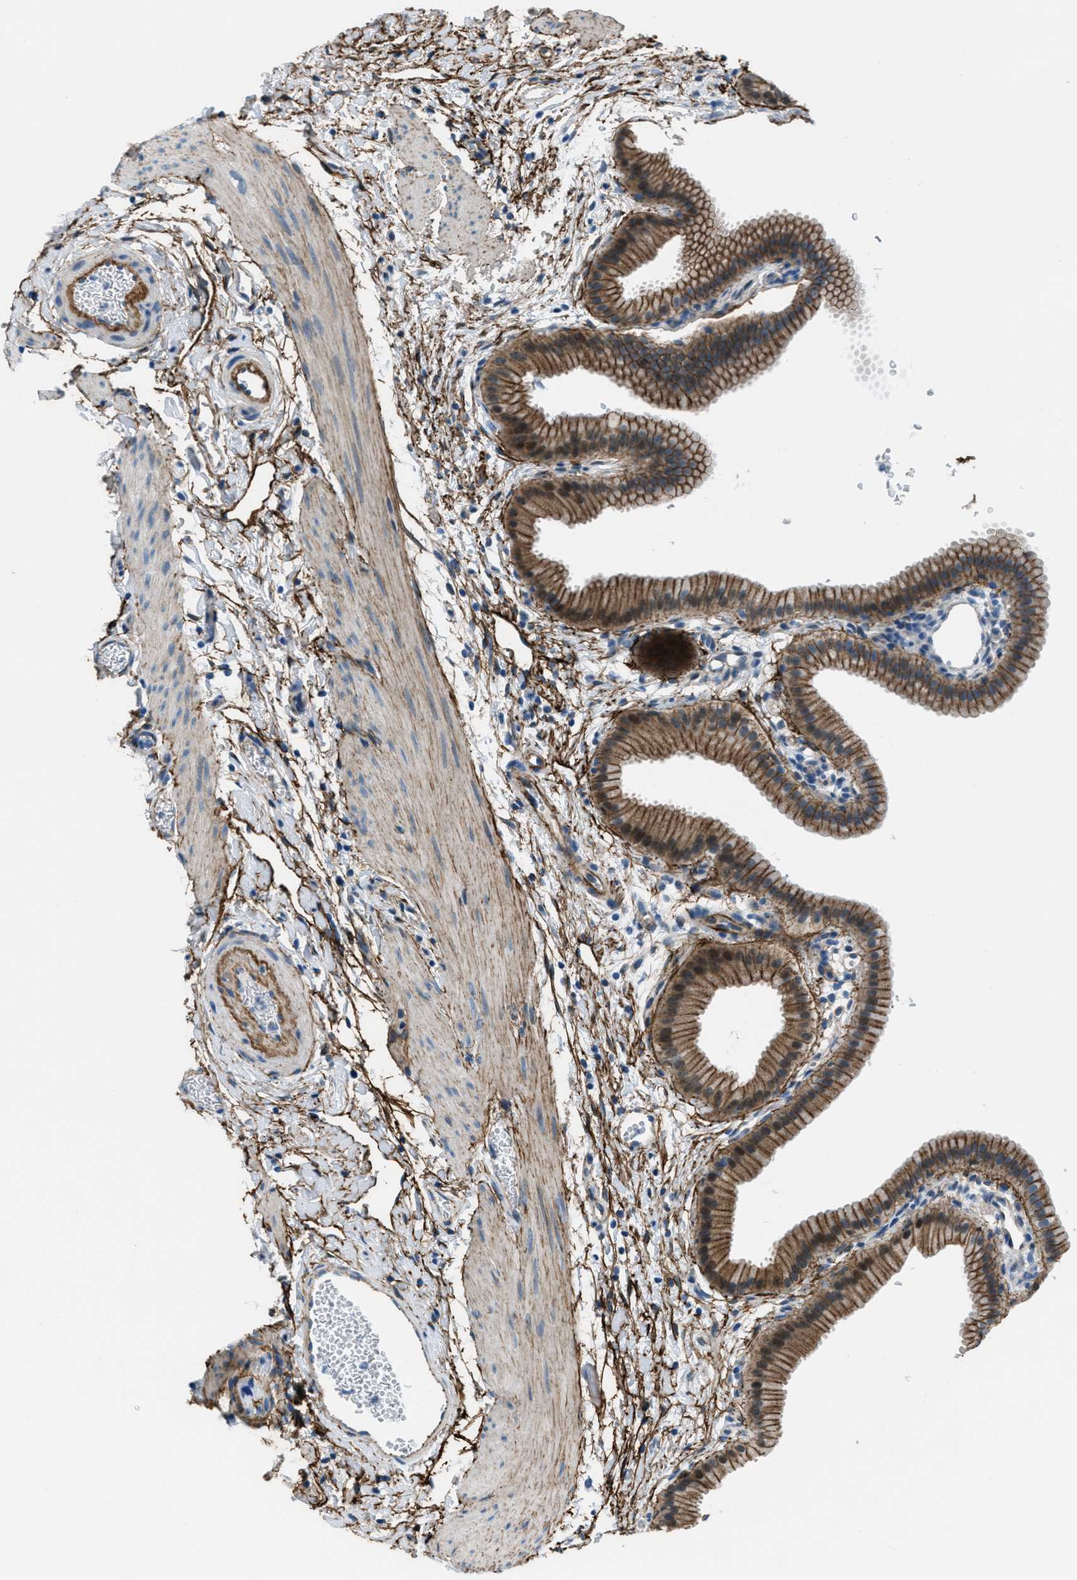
{"staining": {"intensity": "moderate", "quantity": ">75%", "location": "cytoplasmic/membranous"}, "tissue": "gallbladder", "cell_type": "Glandular cells", "image_type": "normal", "snomed": [{"axis": "morphology", "description": "Normal tissue, NOS"}, {"axis": "topography", "description": "Gallbladder"}], "caption": "Gallbladder stained with DAB (3,3'-diaminobenzidine) IHC displays medium levels of moderate cytoplasmic/membranous expression in approximately >75% of glandular cells.", "gene": "FBN1", "patient": {"sex": "female", "age": 64}}